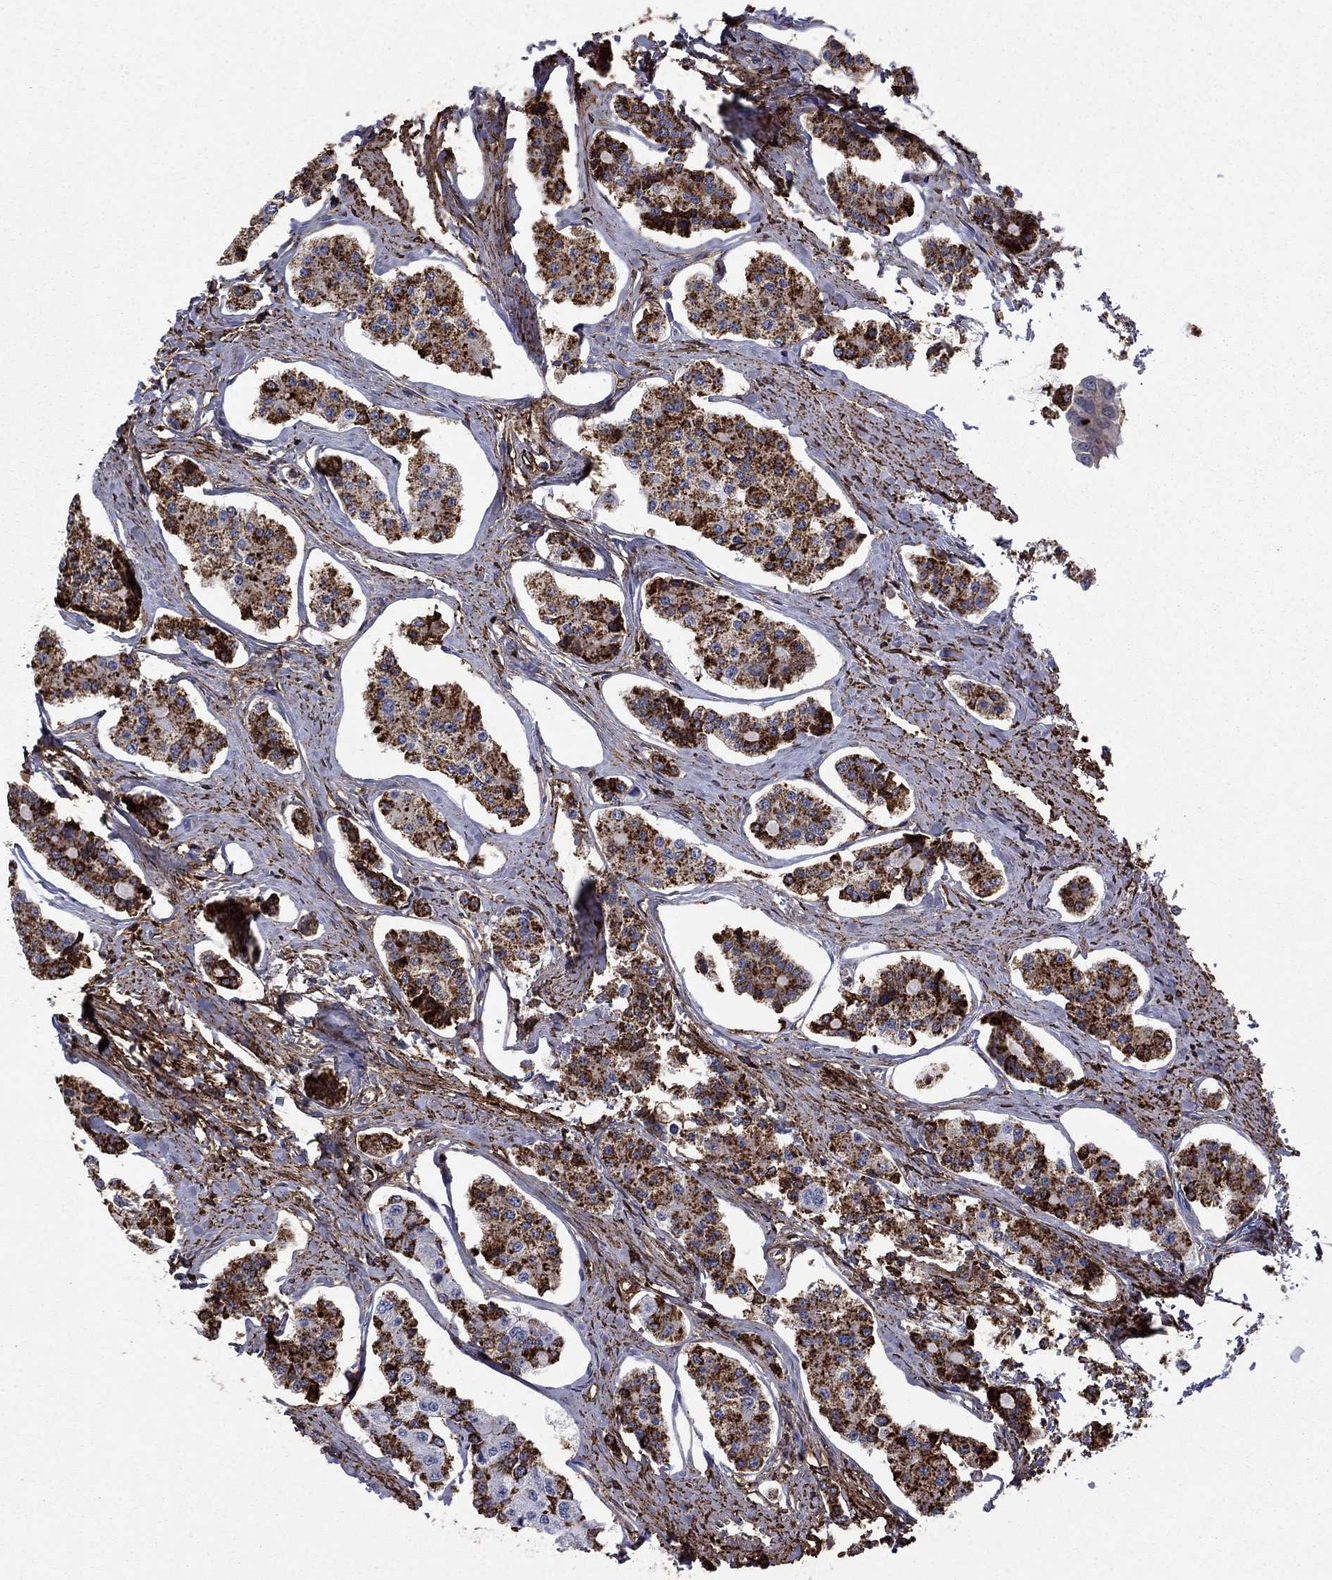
{"staining": {"intensity": "strong", "quantity": ">75%", "location": "cytoplasmic/membranous"}, "tissue": "carcinoid", "cell_type": "Tumor cells", "image_type": "cancer", "snomed": [{"axis": "morphology", "description": "Carcinoid, malignant, NOS"}, {"axis": "topography", "description": "Small intestine"}], "caption": "IHC (DAB (3,3'-diaminobenzidine)) staining of human malignant carcinoid shows strong cytoplasmic/membranous protein positivity in approximately >75% of tumor cells. Using DAB (brown) and hematoxylin (blue) stains, captured at high magnification using brightfield microscopy.", "gene": "PLAU", "patient": {"sex": "female", "age": 65}}